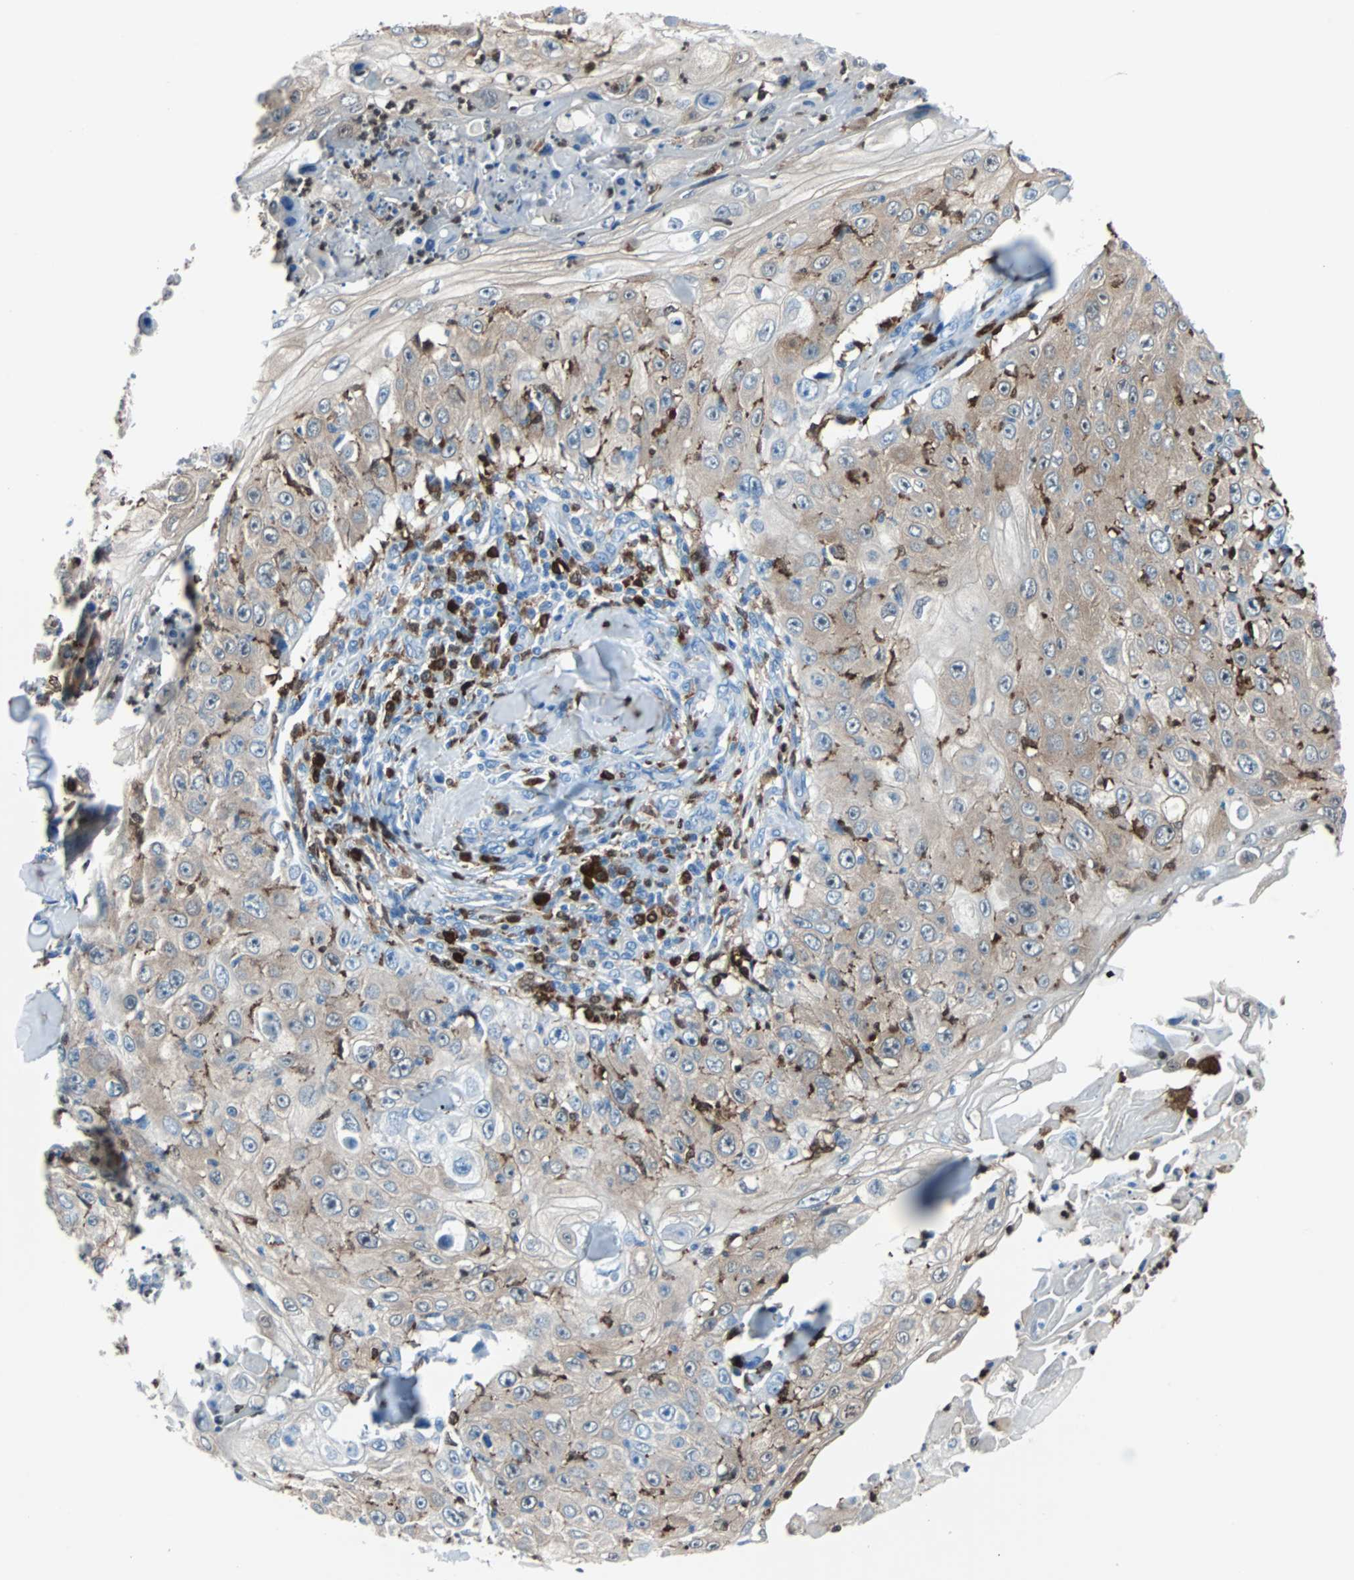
{"staining": {"intensity": "weak", "quantity": "25%-75%", "location": "cytoplasmic/membranous"}, "tissue": "skin cancer", "cell_type": "Tumor cells", "image_type": "cancer", "snomed": [{"axis": "morphology", "description": "Squamous cell carcinoma, NOS"}, {"axis": "topography", "description": "Skin"}], "caption": "High-magnification brightfield microscopy of squamous cell carcinoma (skin) stained with DAB (brown) and counterstained with hematoxylin (blue). tumor cells exhibit weak cytoplasmic/membranous positivity is present in approximately25%-75% of cells.", "gene": "SYK", "patient": {"sex": "male", "age": 86}}